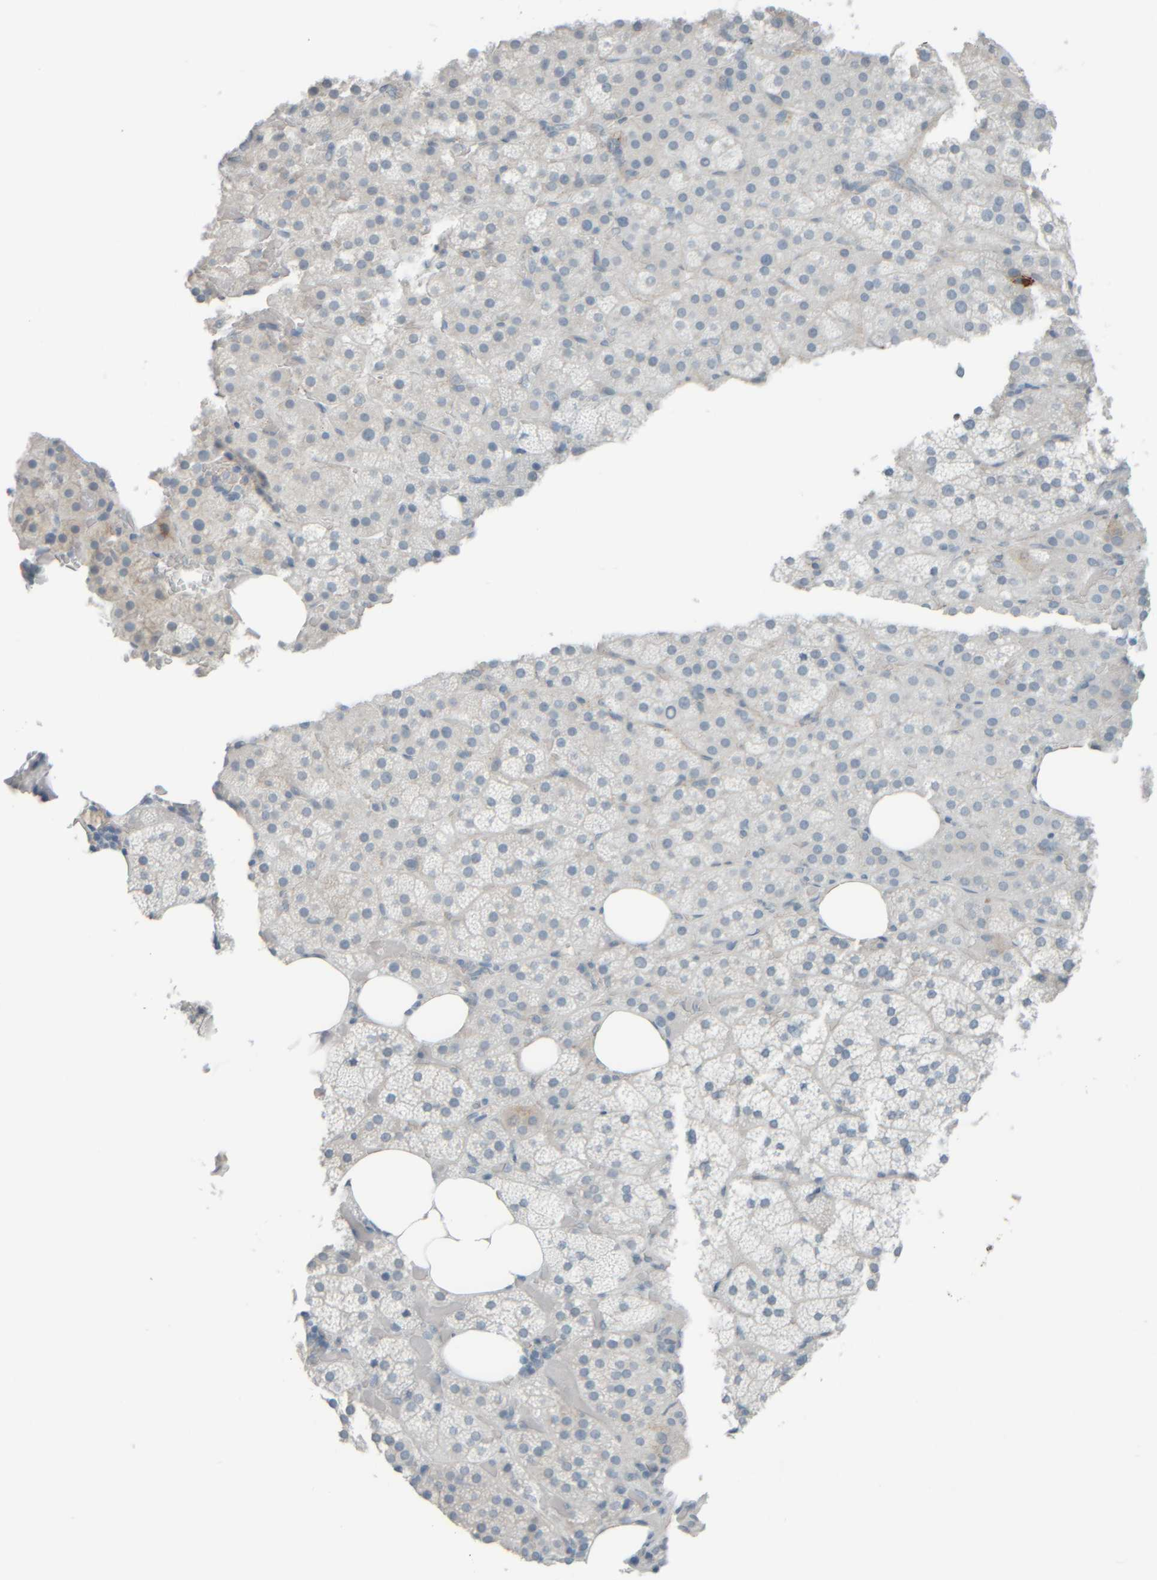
{"staining": {"intensity": "negative", "quantity": "none", "location": "none"}, "tissue": "adrenal gland", "cell_type": "Glandular cells", "image_type": "normal", "snomed": [{"axis": "morphology", "description": "Normal tissue, NOS"}, {"axis": "topography", "description": "Adrenal gland"}], "caption": "Adrenal gland stained for a protein using IHC displays no expression glandular cells.", "gene": "TPSAB1", "patient": {"sex": "female", "age": 59}}